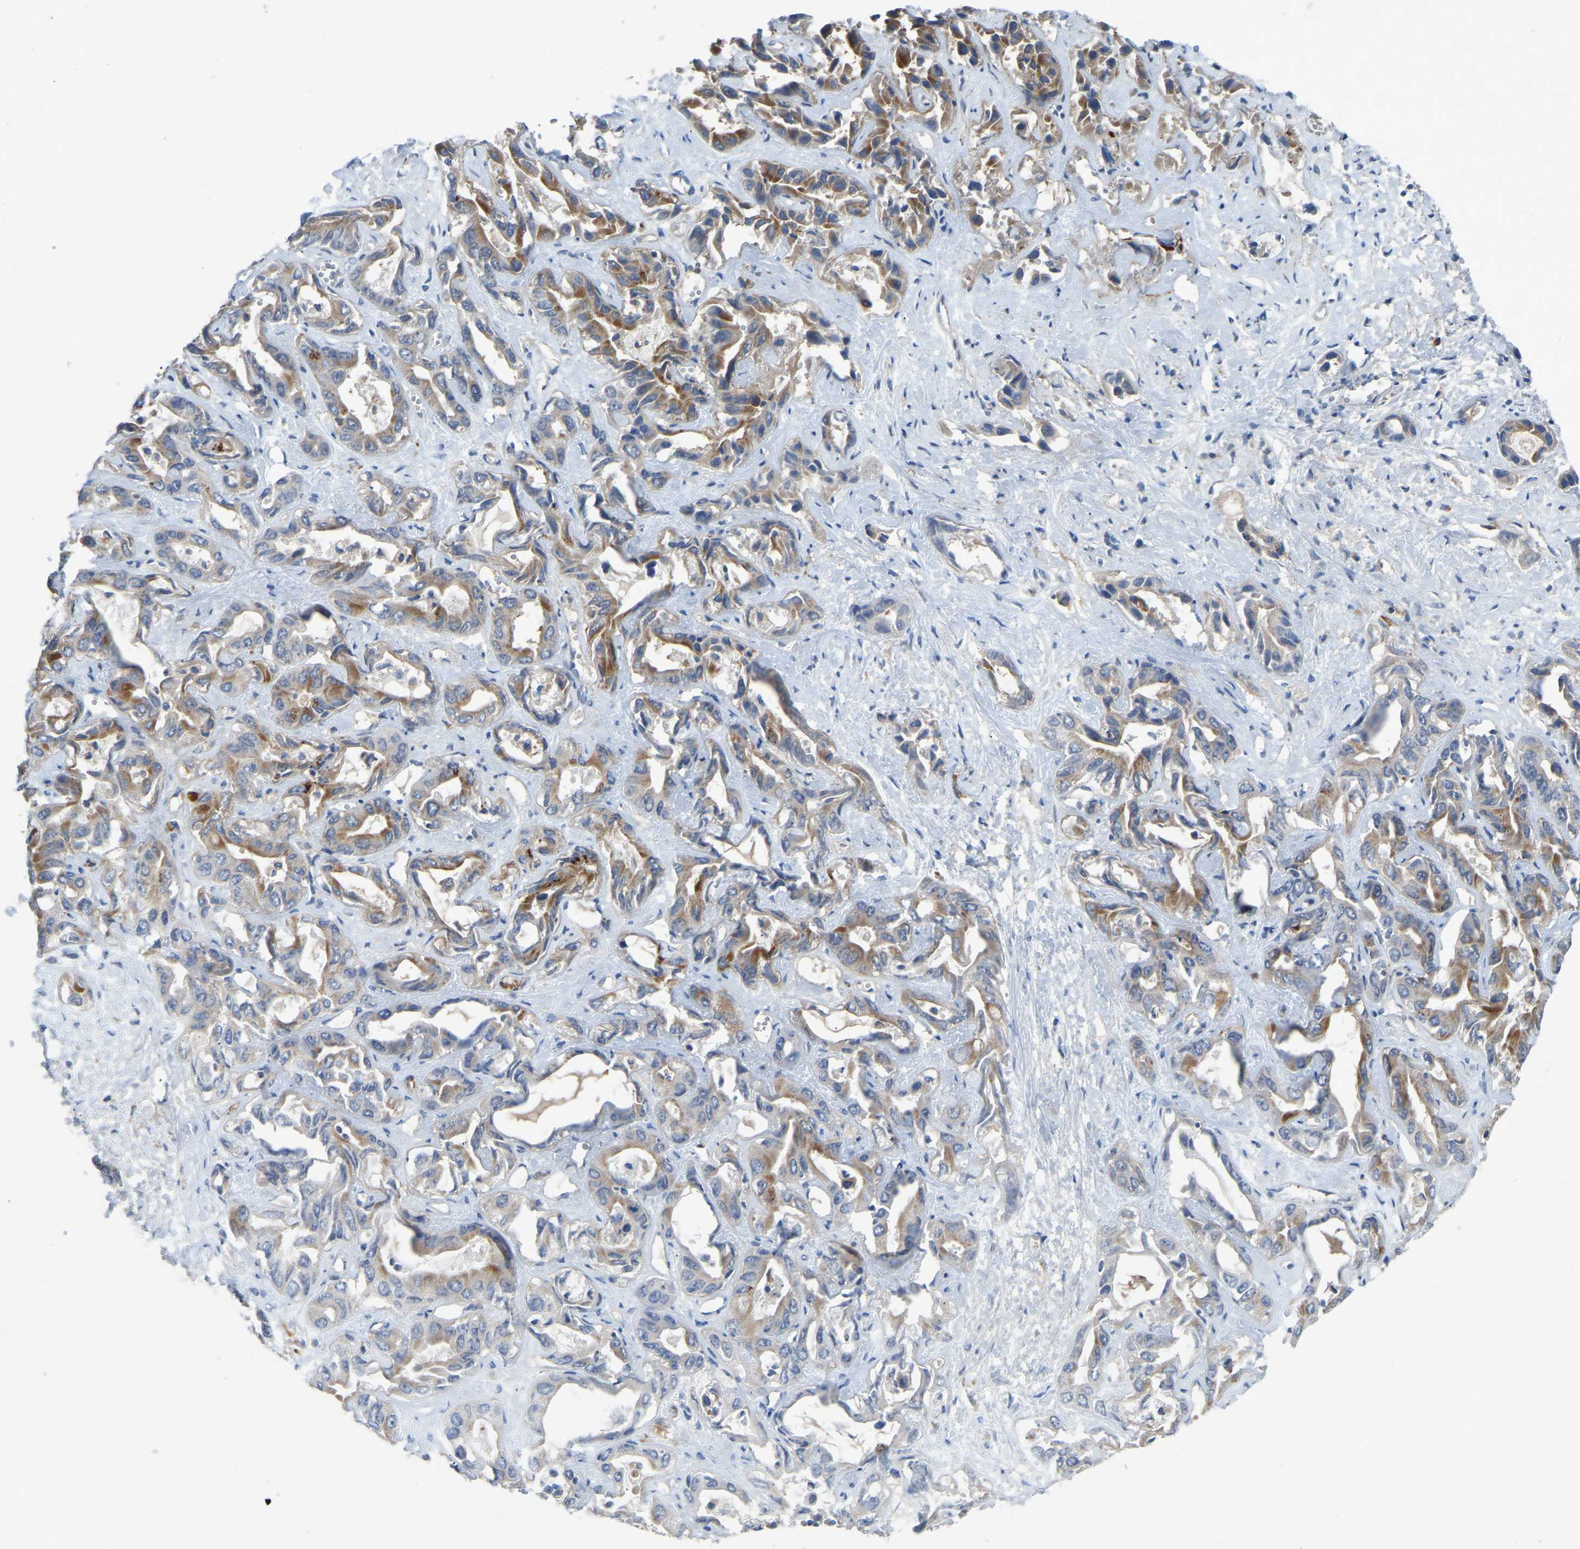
{"staining": {"intensity": "moderate", "quantity": ">75%", "location": "cytoplasmic/membranous"}, "tissue": "liver cancer", "cell_type": "Tumor cells", "image_type": "cancer", "snomed": [{"axis": "morphology", "description": "Cholangiocarcinoma"}, {"axis": "topography", "description": "Liver"}], "caption": "A brown stain highlights moderate cytoplasmic/membranous staining of a protein in human liver cholangiocarcinoma tumor cells.", "gene": "FHIT", "patient": {"sex": "female", "age": 52}}